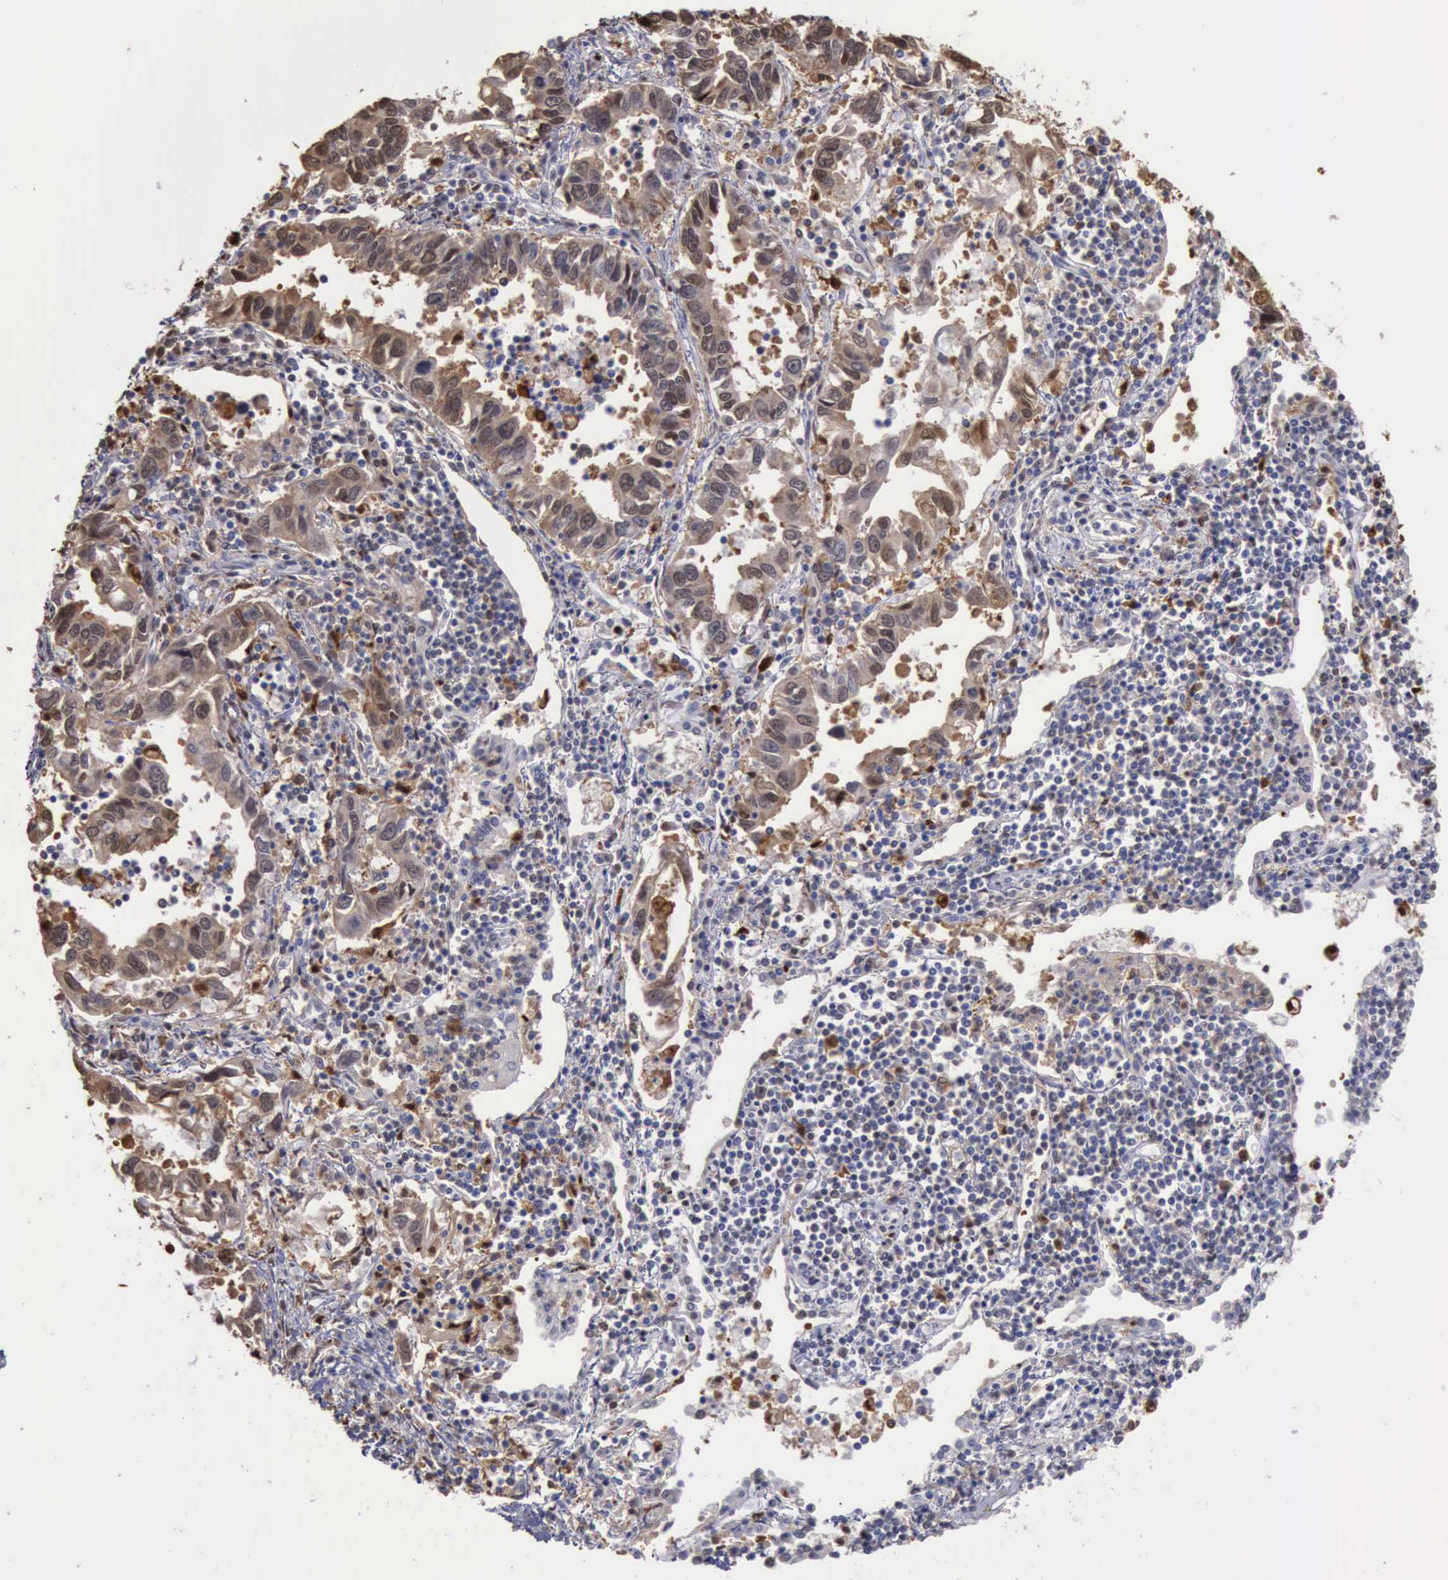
{"staining": {"intensity": "moderate", "quantity": "25%-75%", "location": "cytoplasmic/membranous,nuclear"}, "tissue": "lung cancer", "cell_type": "Tumor cells", "image_type": "cancer", "snomed": [{"axis": "morphology", "description": "Adenocarcinoma, NOS"}, {"axis": "topography", "description": "Lung"}], "caption": "DAB (3,3'-diaminobenzidine) immunohistochemical staining of adenocarcinoma (lung) displays moderate cytoplasmic/membranous and nuclear protein positivity in approximately 25%-75% of tumor cells.", "gene": "STAT1", "patient": {"sex": "male", "age": 48}}